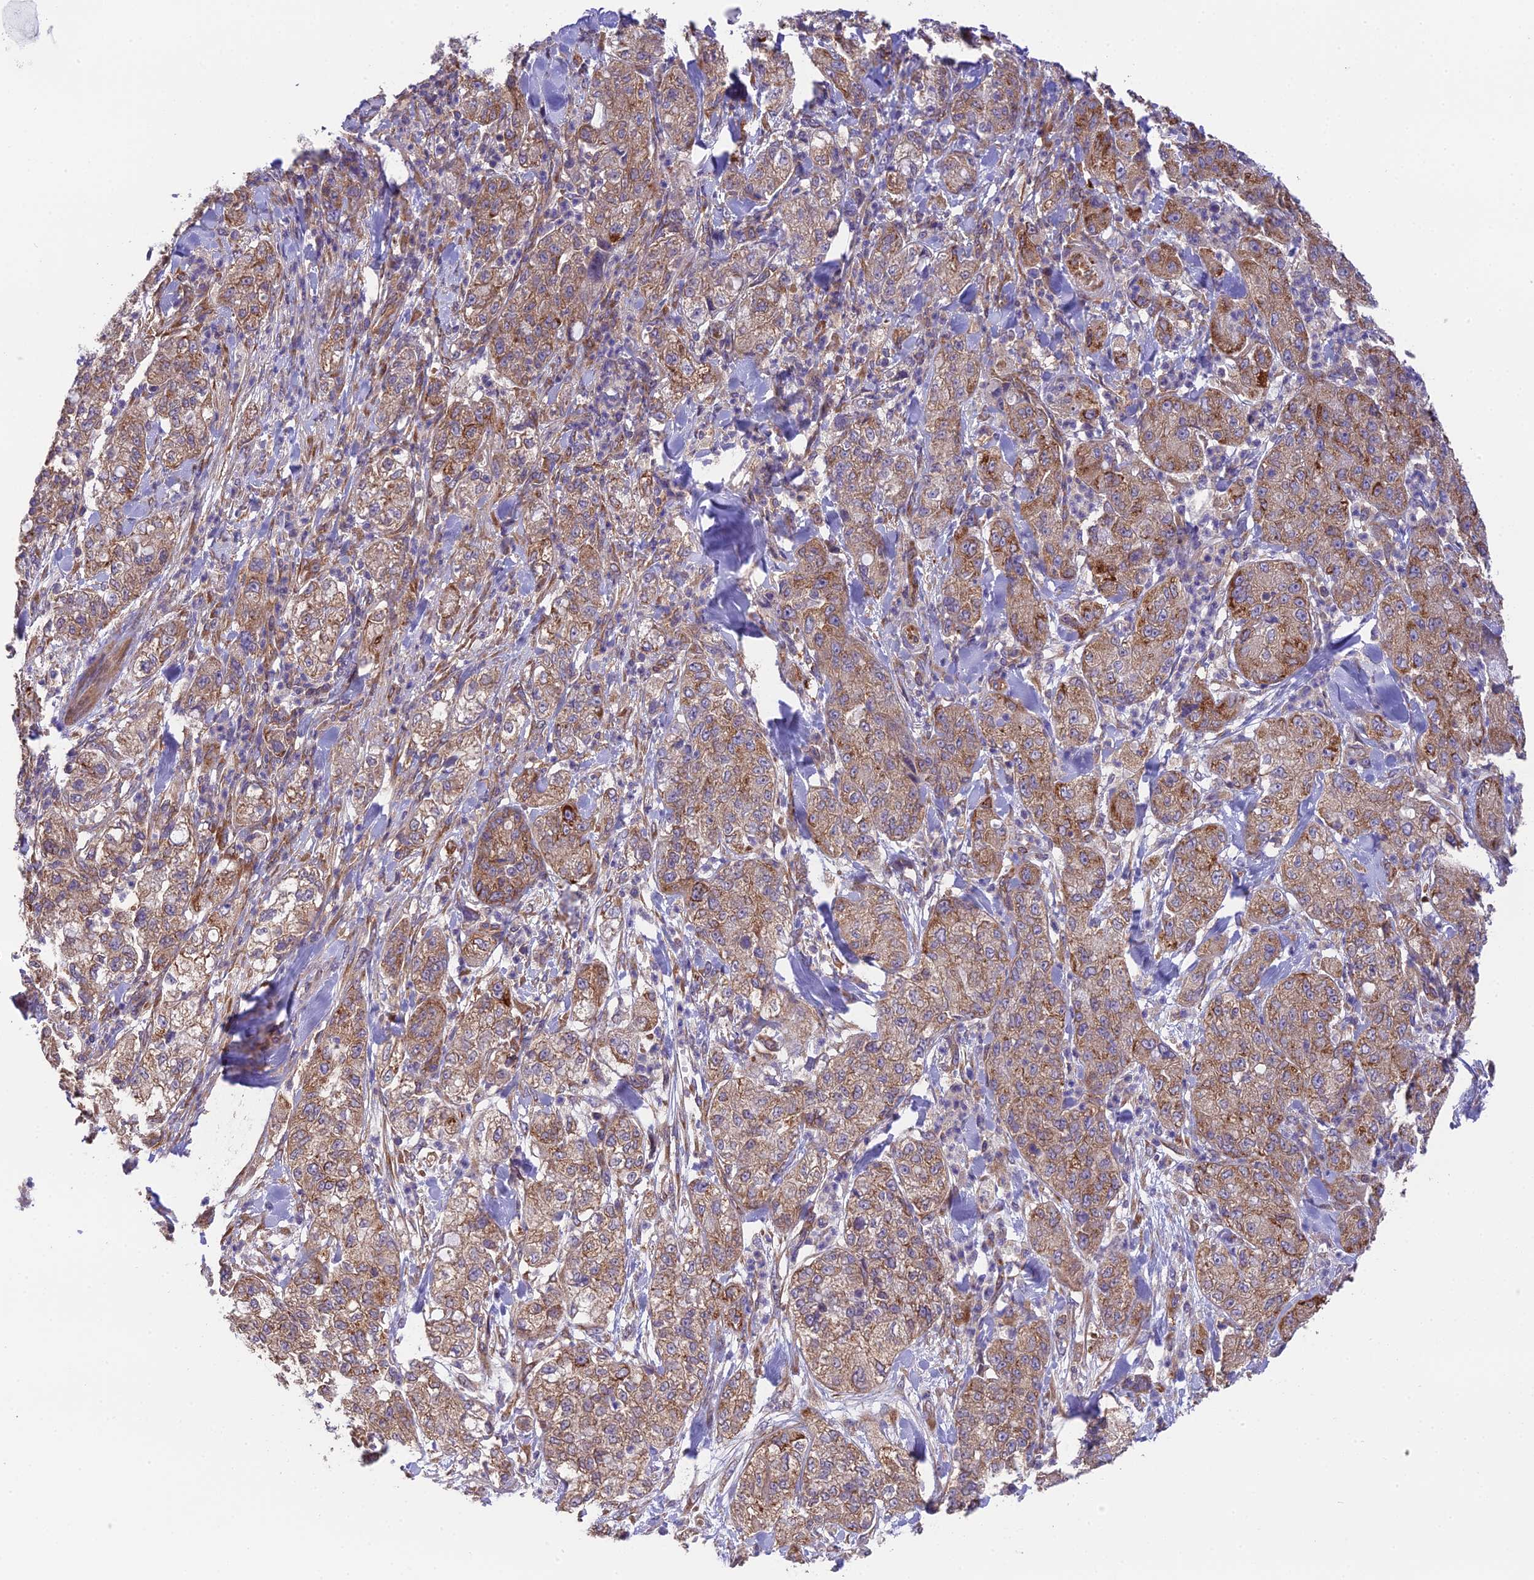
{"staining": {"intensity": "moderate", "quantity": ">75%", "location": "cytoplasmic/membranous"}, "tissue": "pancreatic cancer", "cell_type": "Tumor cells", "image_type": "cancer", "snomed": [{"axis": "morphology", "description": "Adenocarcinoma, NOS"}, {"axis": "topography", "description": "Pancreas"}], "caption": "Pancreatic cancer (adenocarcinoma) stained with immunohistochemistry shows moderate cytoplasmic/membranous expression in about >75% of tumor cells. The staining was performed using DAB (3,3'-diaminobenzidine) to visualize the protein expression in brown, while the nuclei were stained in blue with hematoxylin (Magnification: 20x).", "gene": "BLOC1S4", "patient": {"sex": "female", "age": 78}}